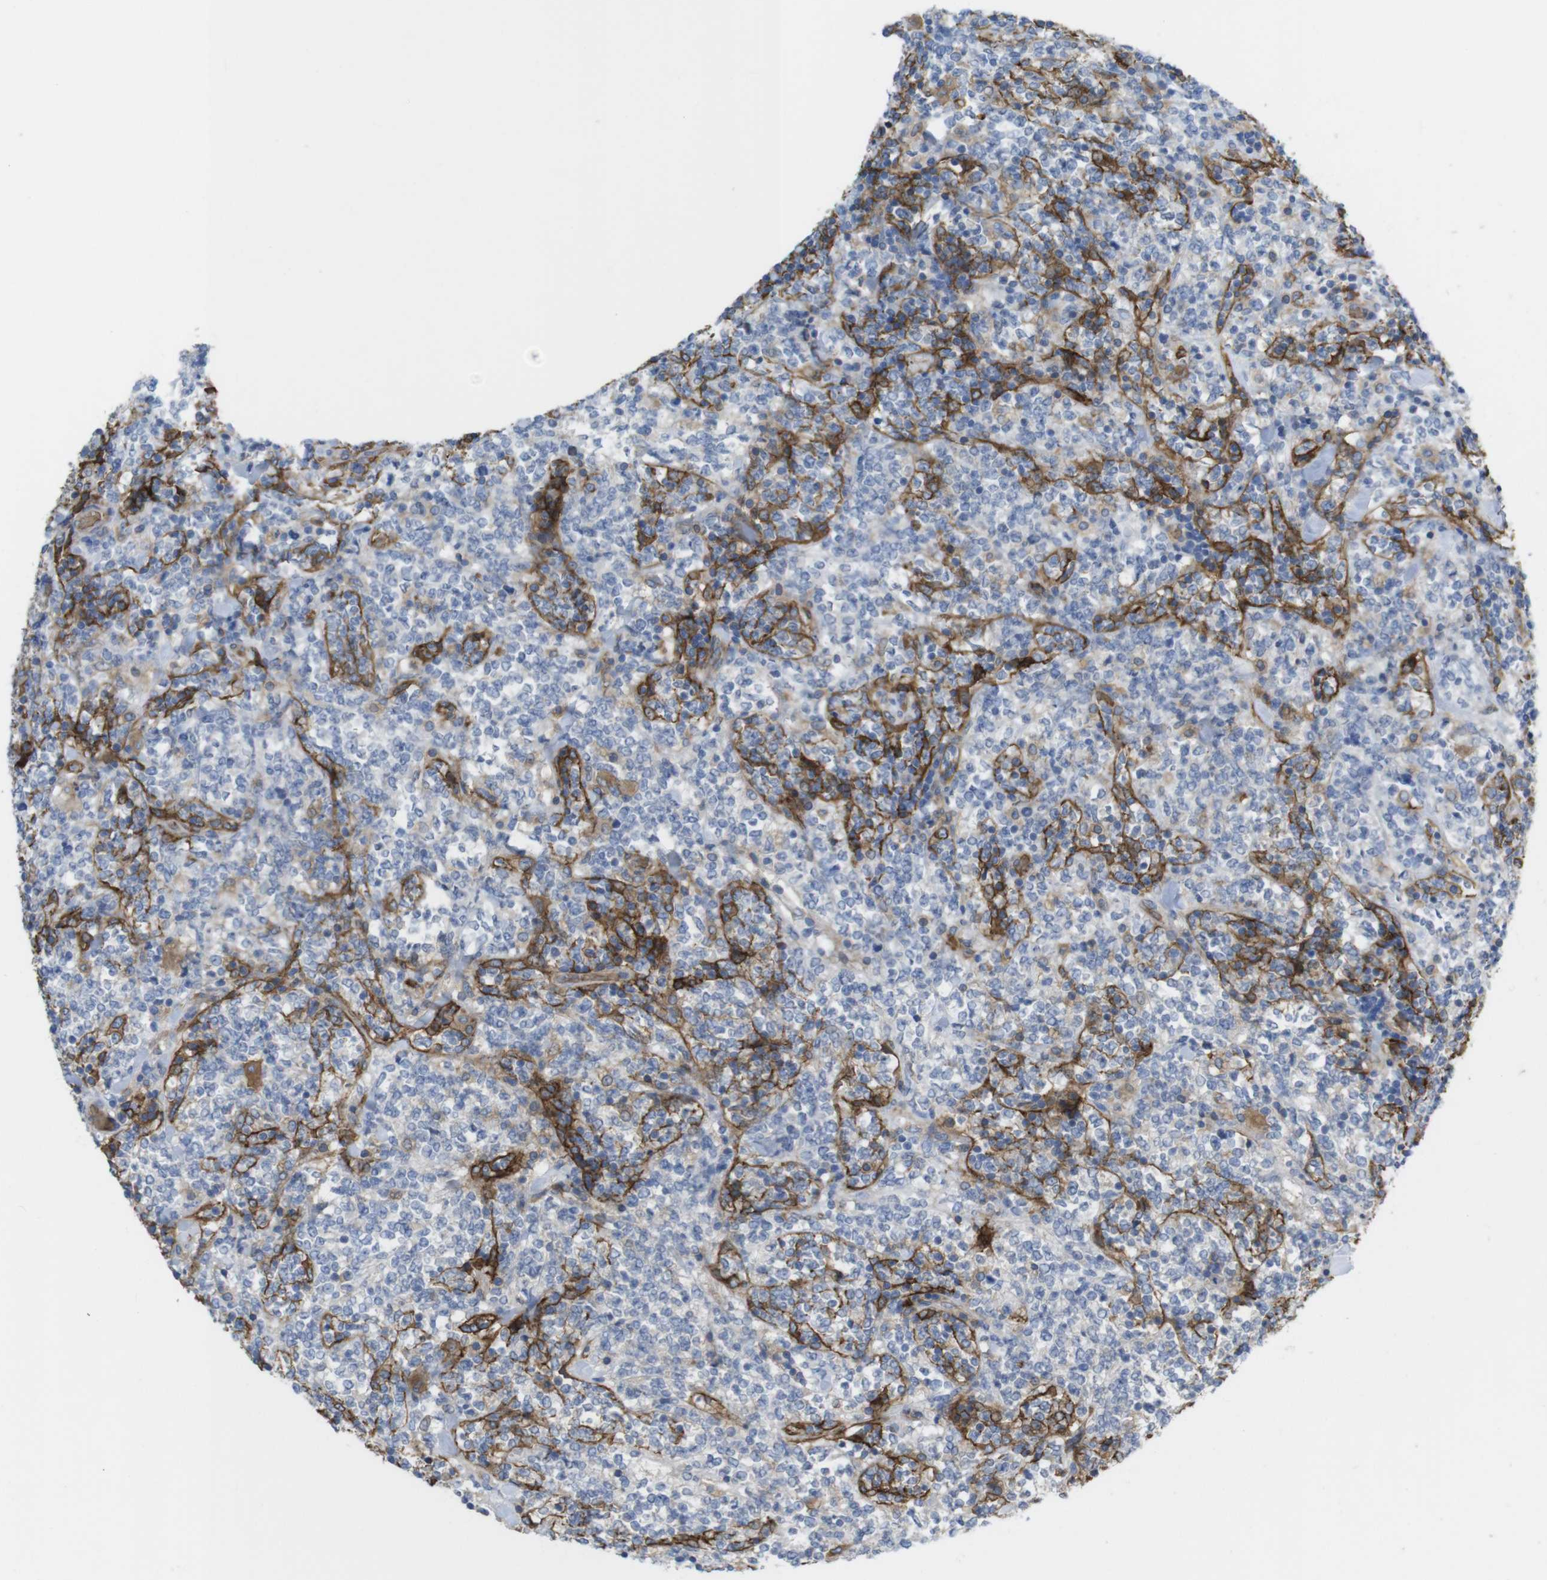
{"staining": {"intensity": "negative", "quantity": "none", "location": "none"}, "tissue": "lymphoma", "cell_type": "Tumor cells", "image_type": "cancer", "snomed": [{"axis": "morphology", "description": "Malignant lymphoma, non-Hodgkin's type, High grade"}, {"axis": "topography", "description": "Soft tissue"}], "caption": "Protein analysis of lymphoma exhibits no significant staining in tumor cells.", "gene": "CYBRD1", "patient": {"sex": "male", "age": 18}}